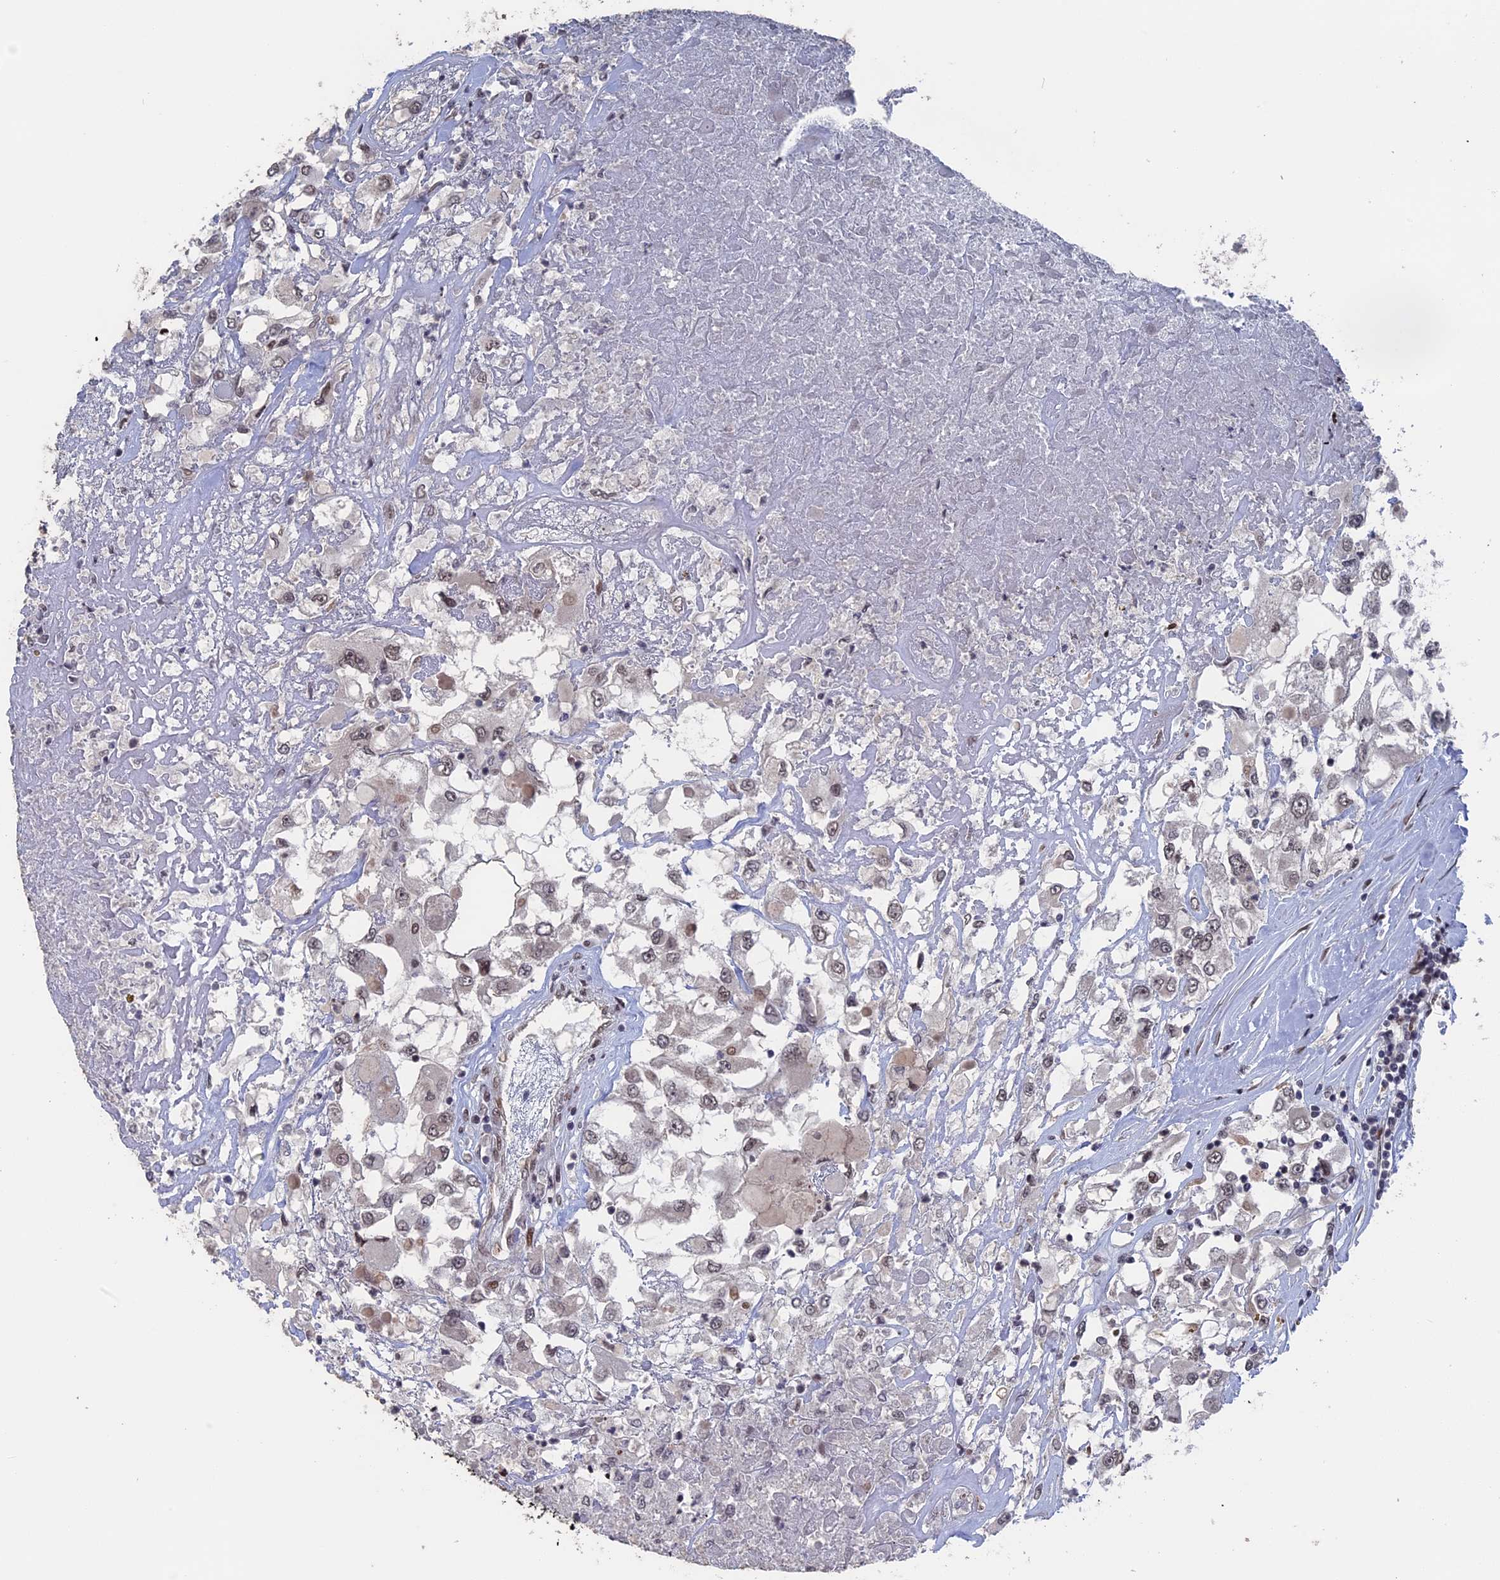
{"staining": {"intensity": "weak", "quantity": ">75%", "location": "nuclear"}, "tissue": "renal cancer", "cell_type": "Tumor cells", "image_type": "cancer", "snomed": [{"axis": "morphology", "description": "Adenocarcinoma, NOS"}, {"axis": "topography", "description": "Kidney"}], "caption": "Tumor cells show low levels of weak nuclear expression in about >75% of cells in human renal adenocarcinoma.", "gene": "NR2C2AP", "patient": {"sex": "female", "age": 52}}